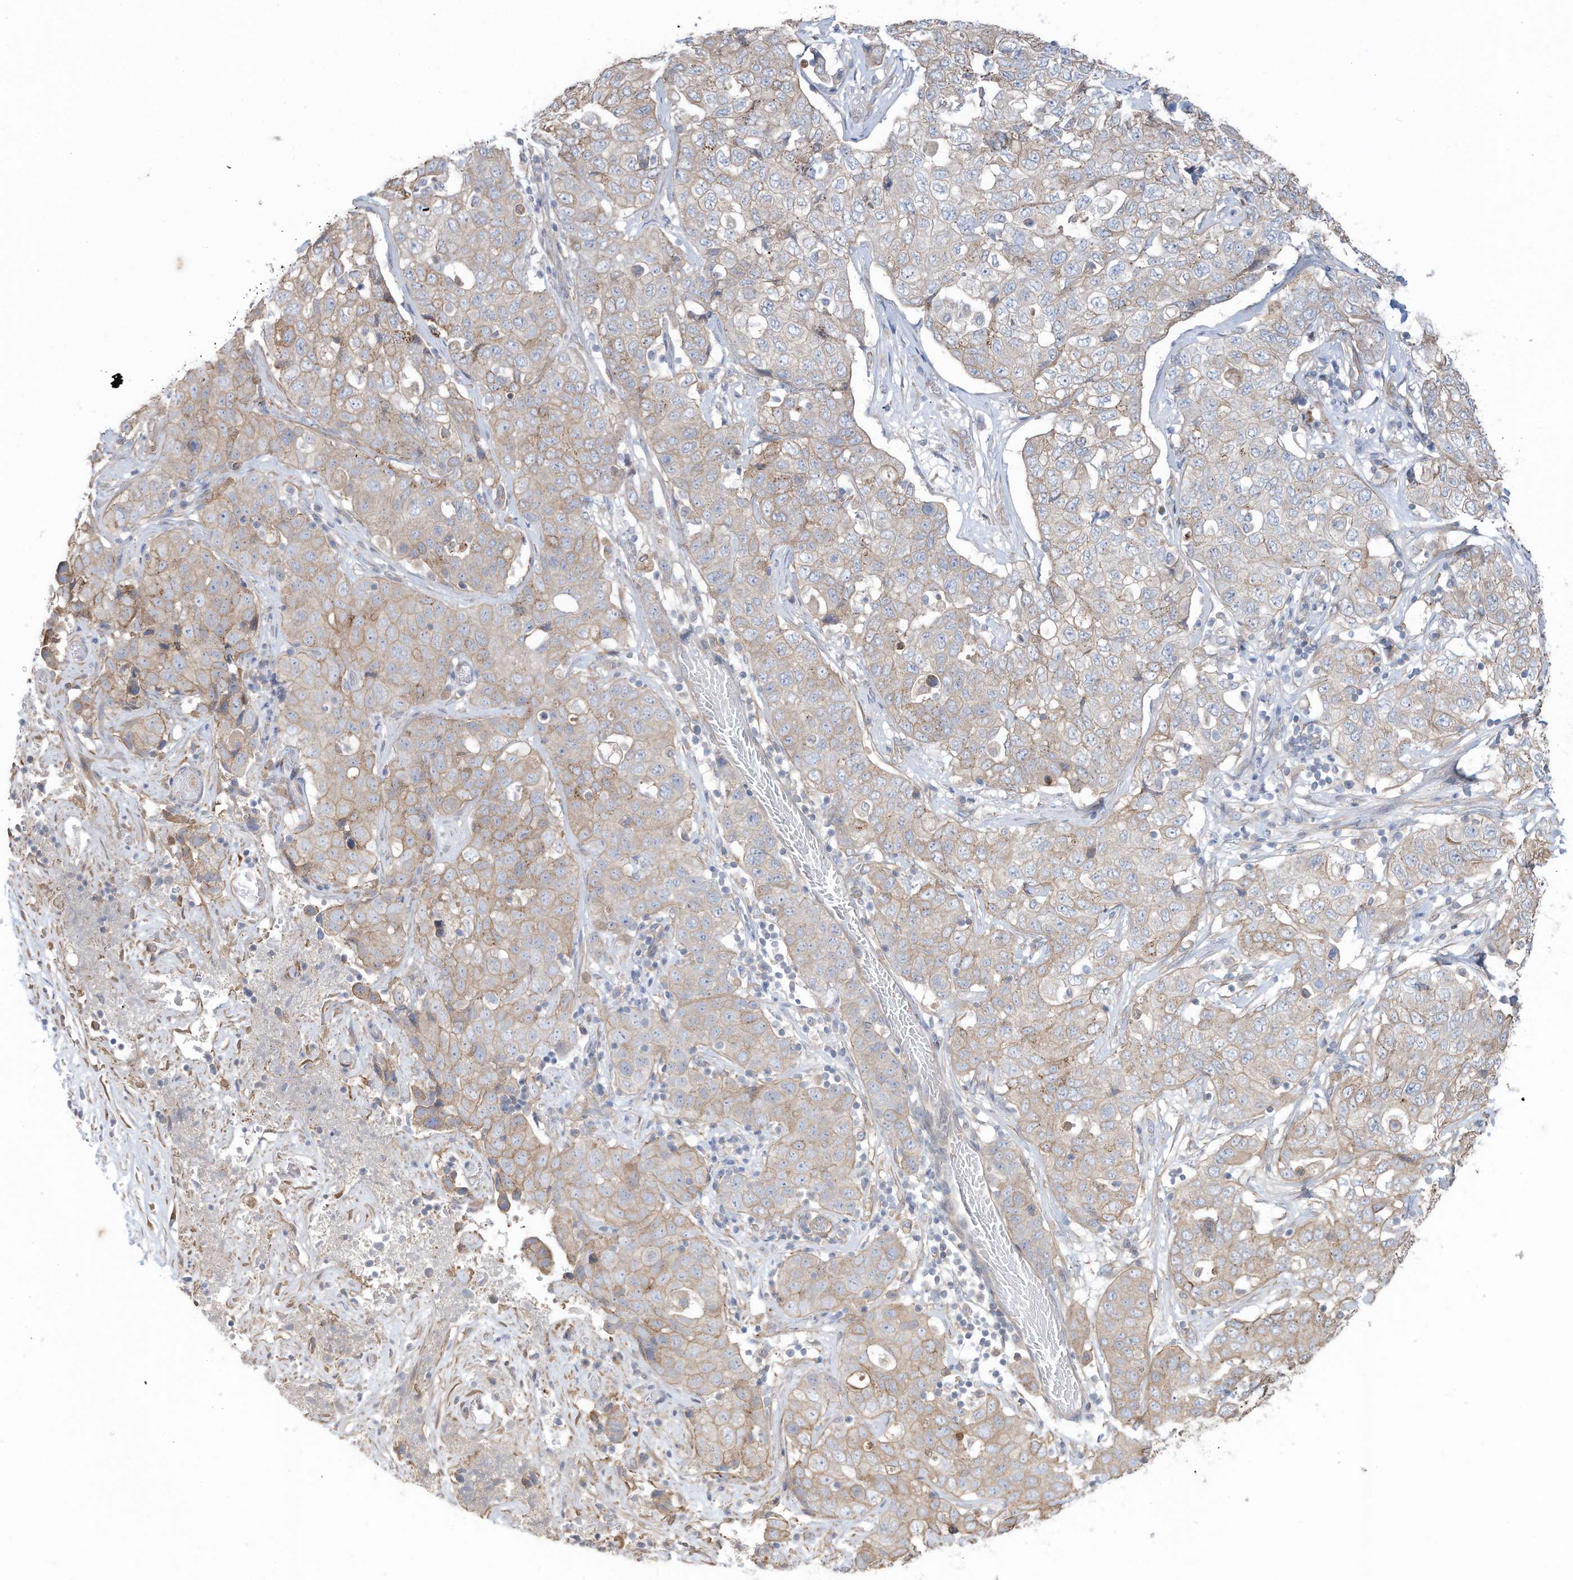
{"staining": {"intensity": "weak", "quantity": "25%-75%", "location": "cytoplasmic/membranous"}, "tissue": "stomach cancer", "cell_type": "Tumor cells", "image_type": "cancer", "snomed": [{"axis": "morphology", "description": "Normal tissue, NOS"}, {"axis": "morphology", "description": "Adenocarcinoma, NOS"}, {"axis": "topography", "description": "Lymph node"}, {"axis": "topography", "description": "Stomach"}], "caption": "Immunohistochemical staining of human adenocarcinoma (stomach) reveals weak cytoplasmic/membranous protein expression in about 25%-75% of tumor cells.", "gene": "SLC17A7", "patient": {"sex": "male", "age": 48}}